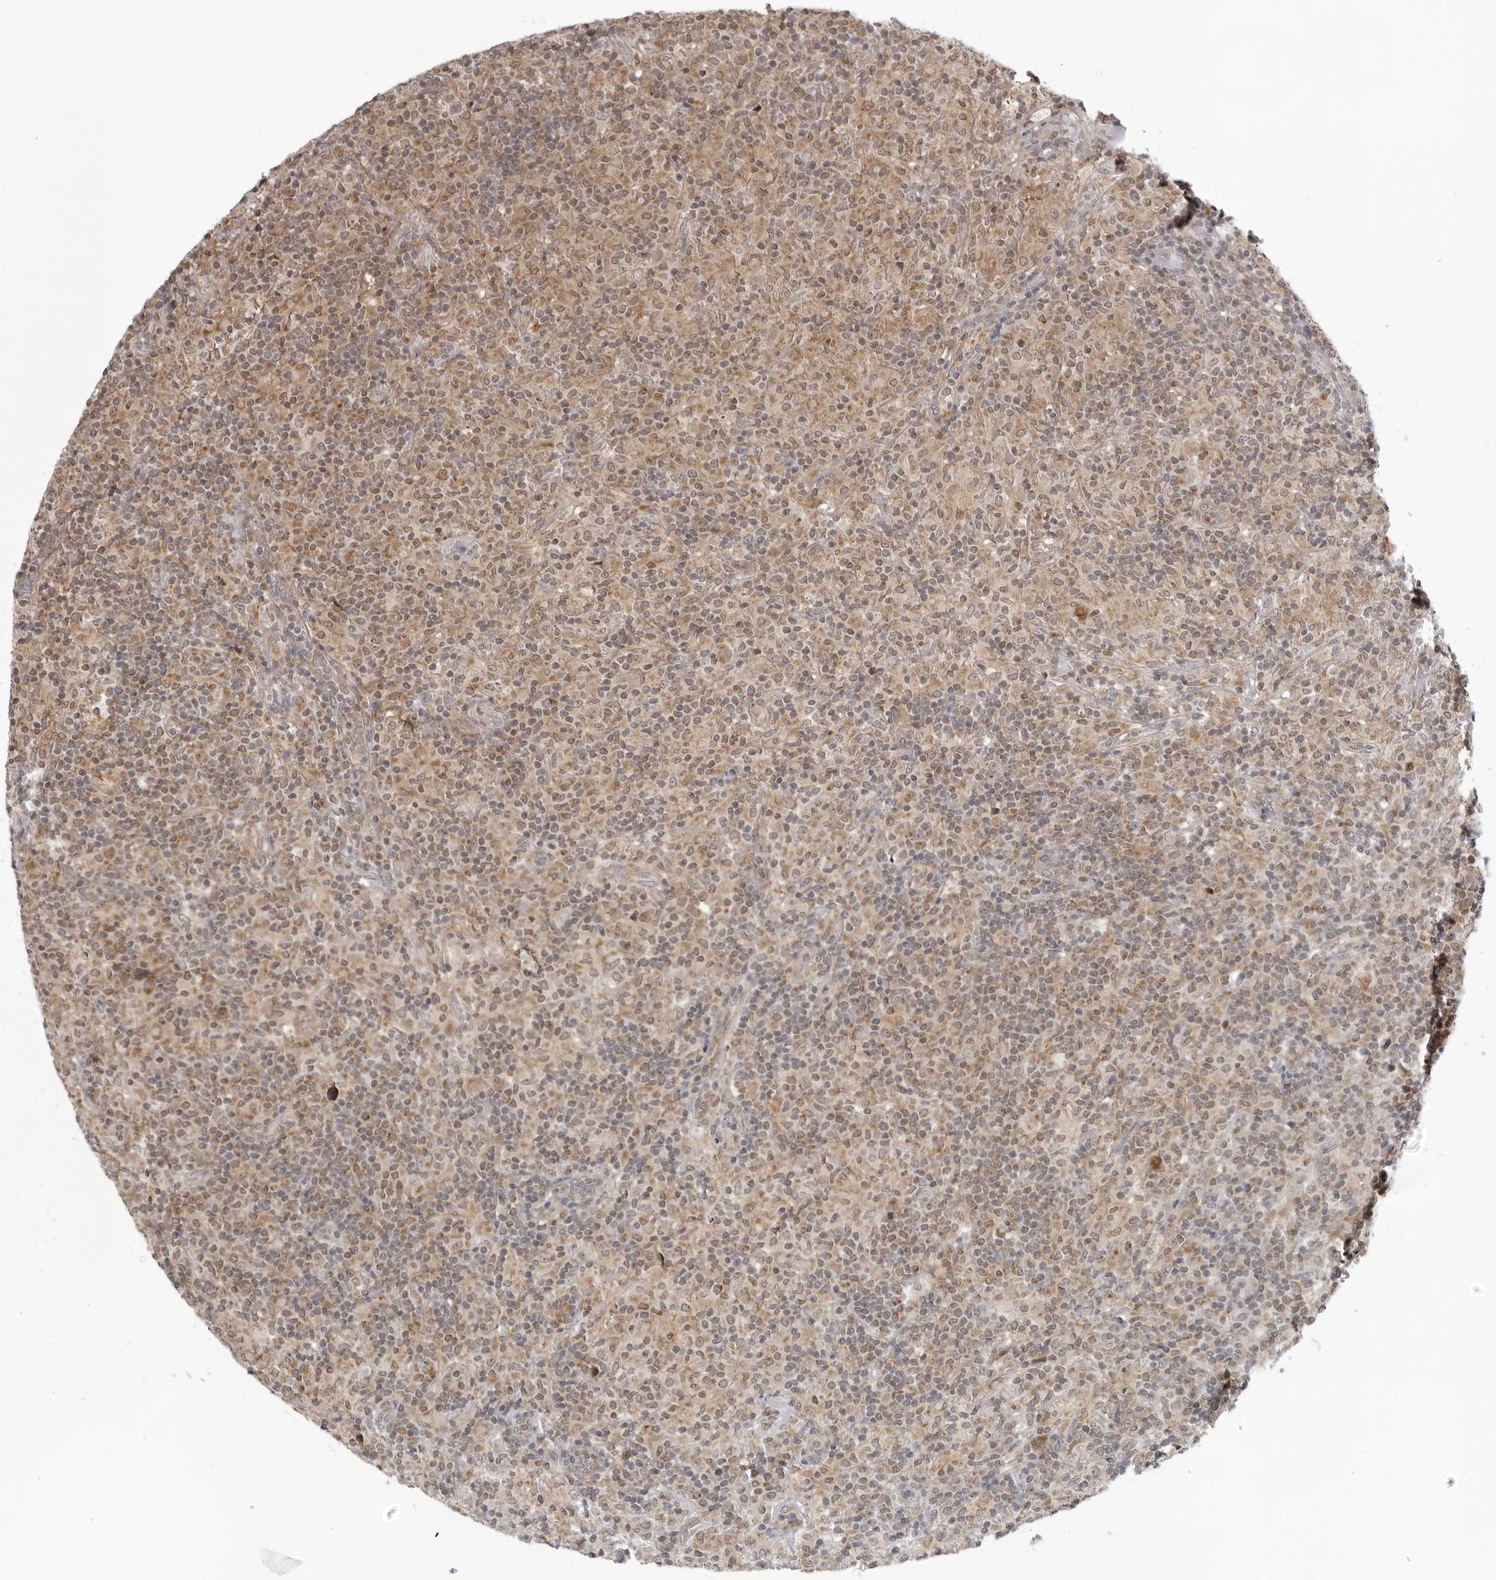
{"staining": {"intensity": "weak", "quantity": "25%-75%", "location": "cytoplasmic/membranous"}, "tissue": "lymphoma", "cell_type": "Tumor cells", "image_type": "cancer", "snomed": [{"axis": "morphology", "description": "Hodgkin's disease, NOS"}, {"axis": "topography", "description": "Lymph node"}], "caption": "Human Hodgkin's disease stained for a protein (brown) displays weak cytoplasmic/membranous positive expression in about 25%-75% of tumor cells.", "gene": "MRPS15", "patient": {"sex": "male", "age": 70}}